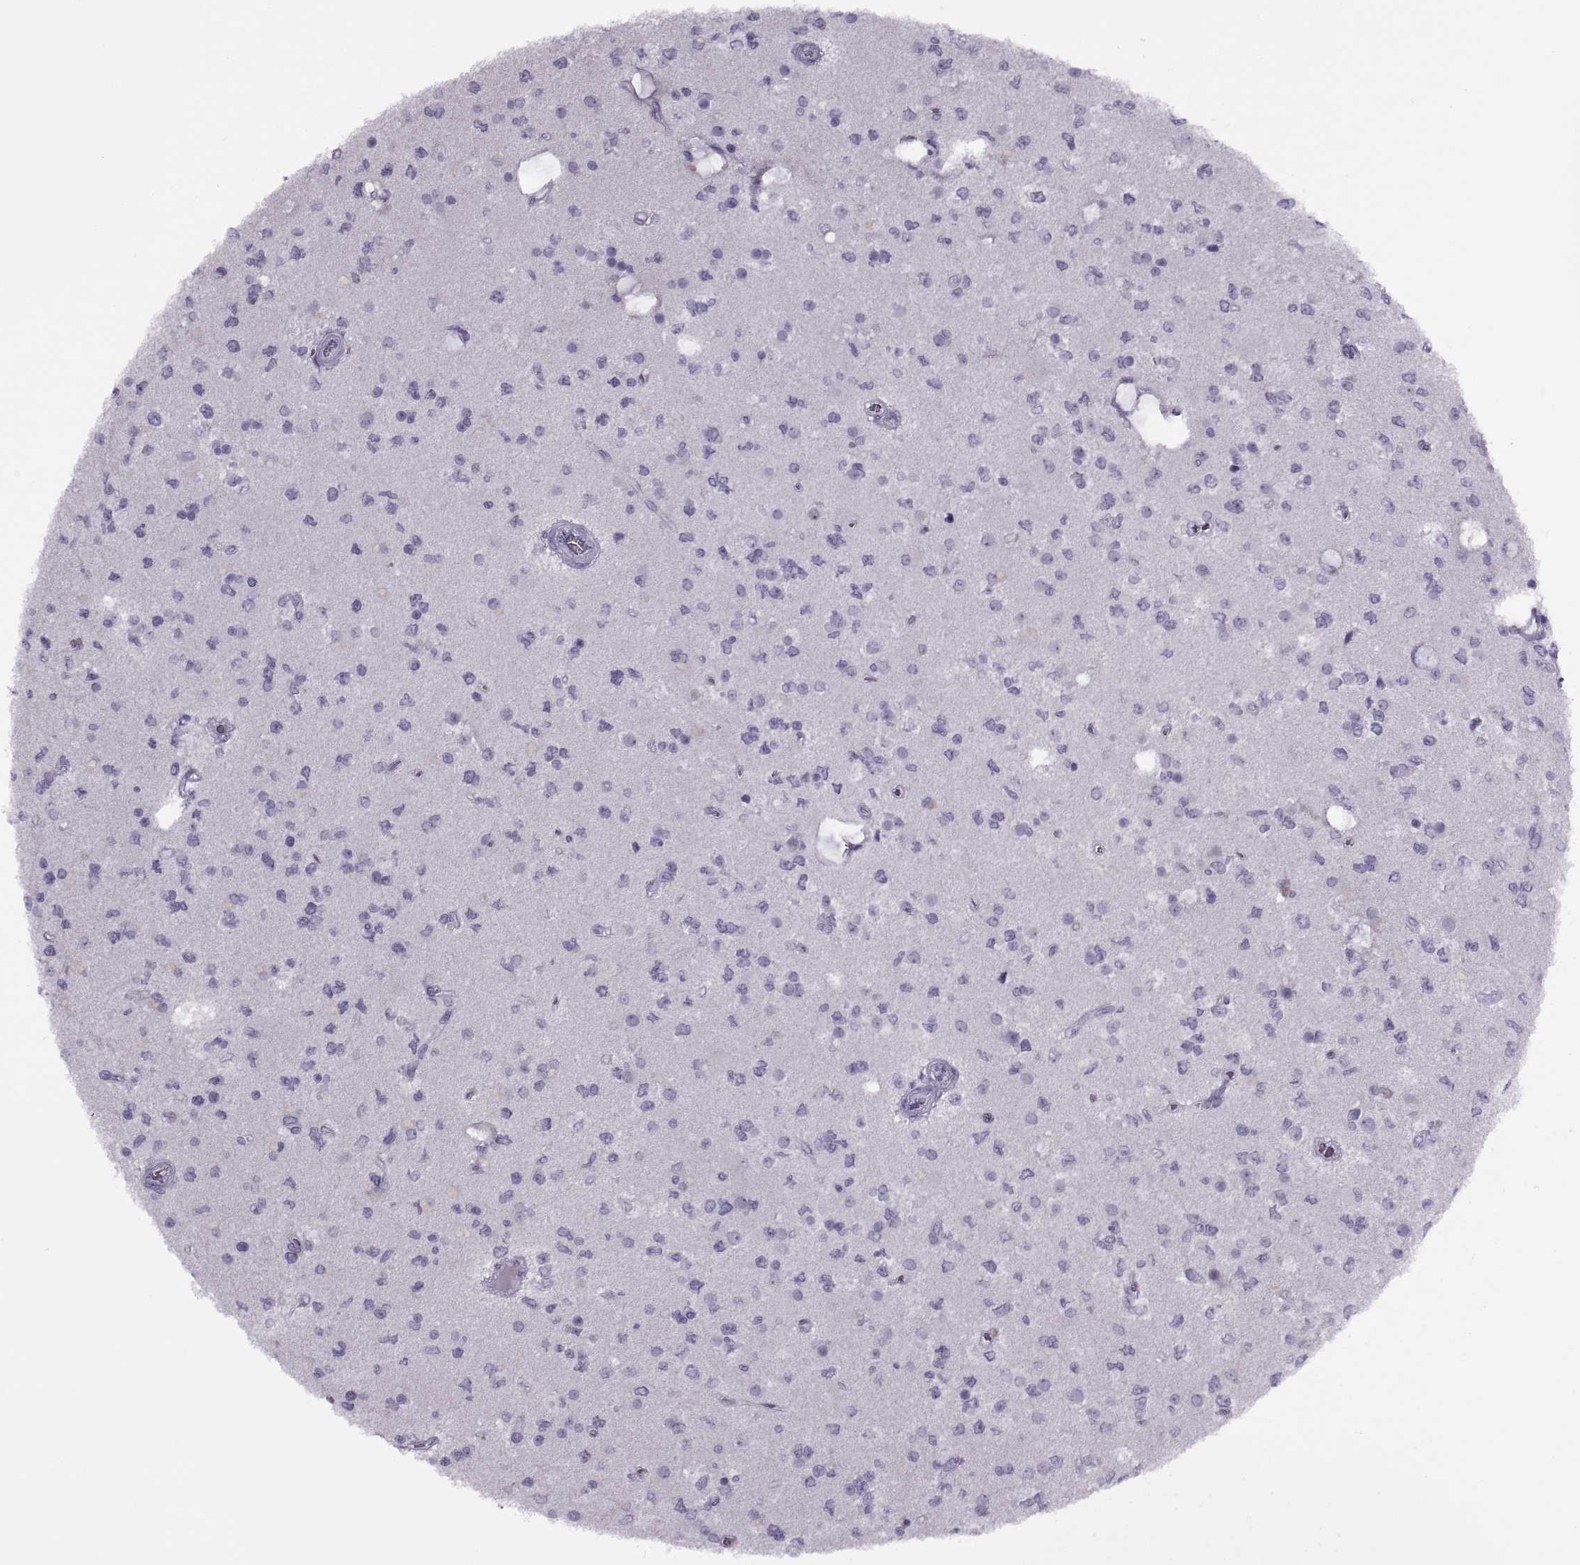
{"staining": {"intensity": "negative", "quantity": "none", "location": "none"}, "tissue": "glioma", "cell_type": "Tumor cells", "image_type": "cancer", "snomed": [{"axis": "morphology", "description": "Glioma, malignant, Low grade"}, {"axis": "topography", "description": "Brain"}], "caption": "This image is of low-grade glioma (malignant) stained with immunohistochemistry to label a protein in brown with the nuclei are counter-stained blue. There is no positivity in tumor cells.", "gene": "FAM24A", "patient": {"sex": "female", "age": 45}}